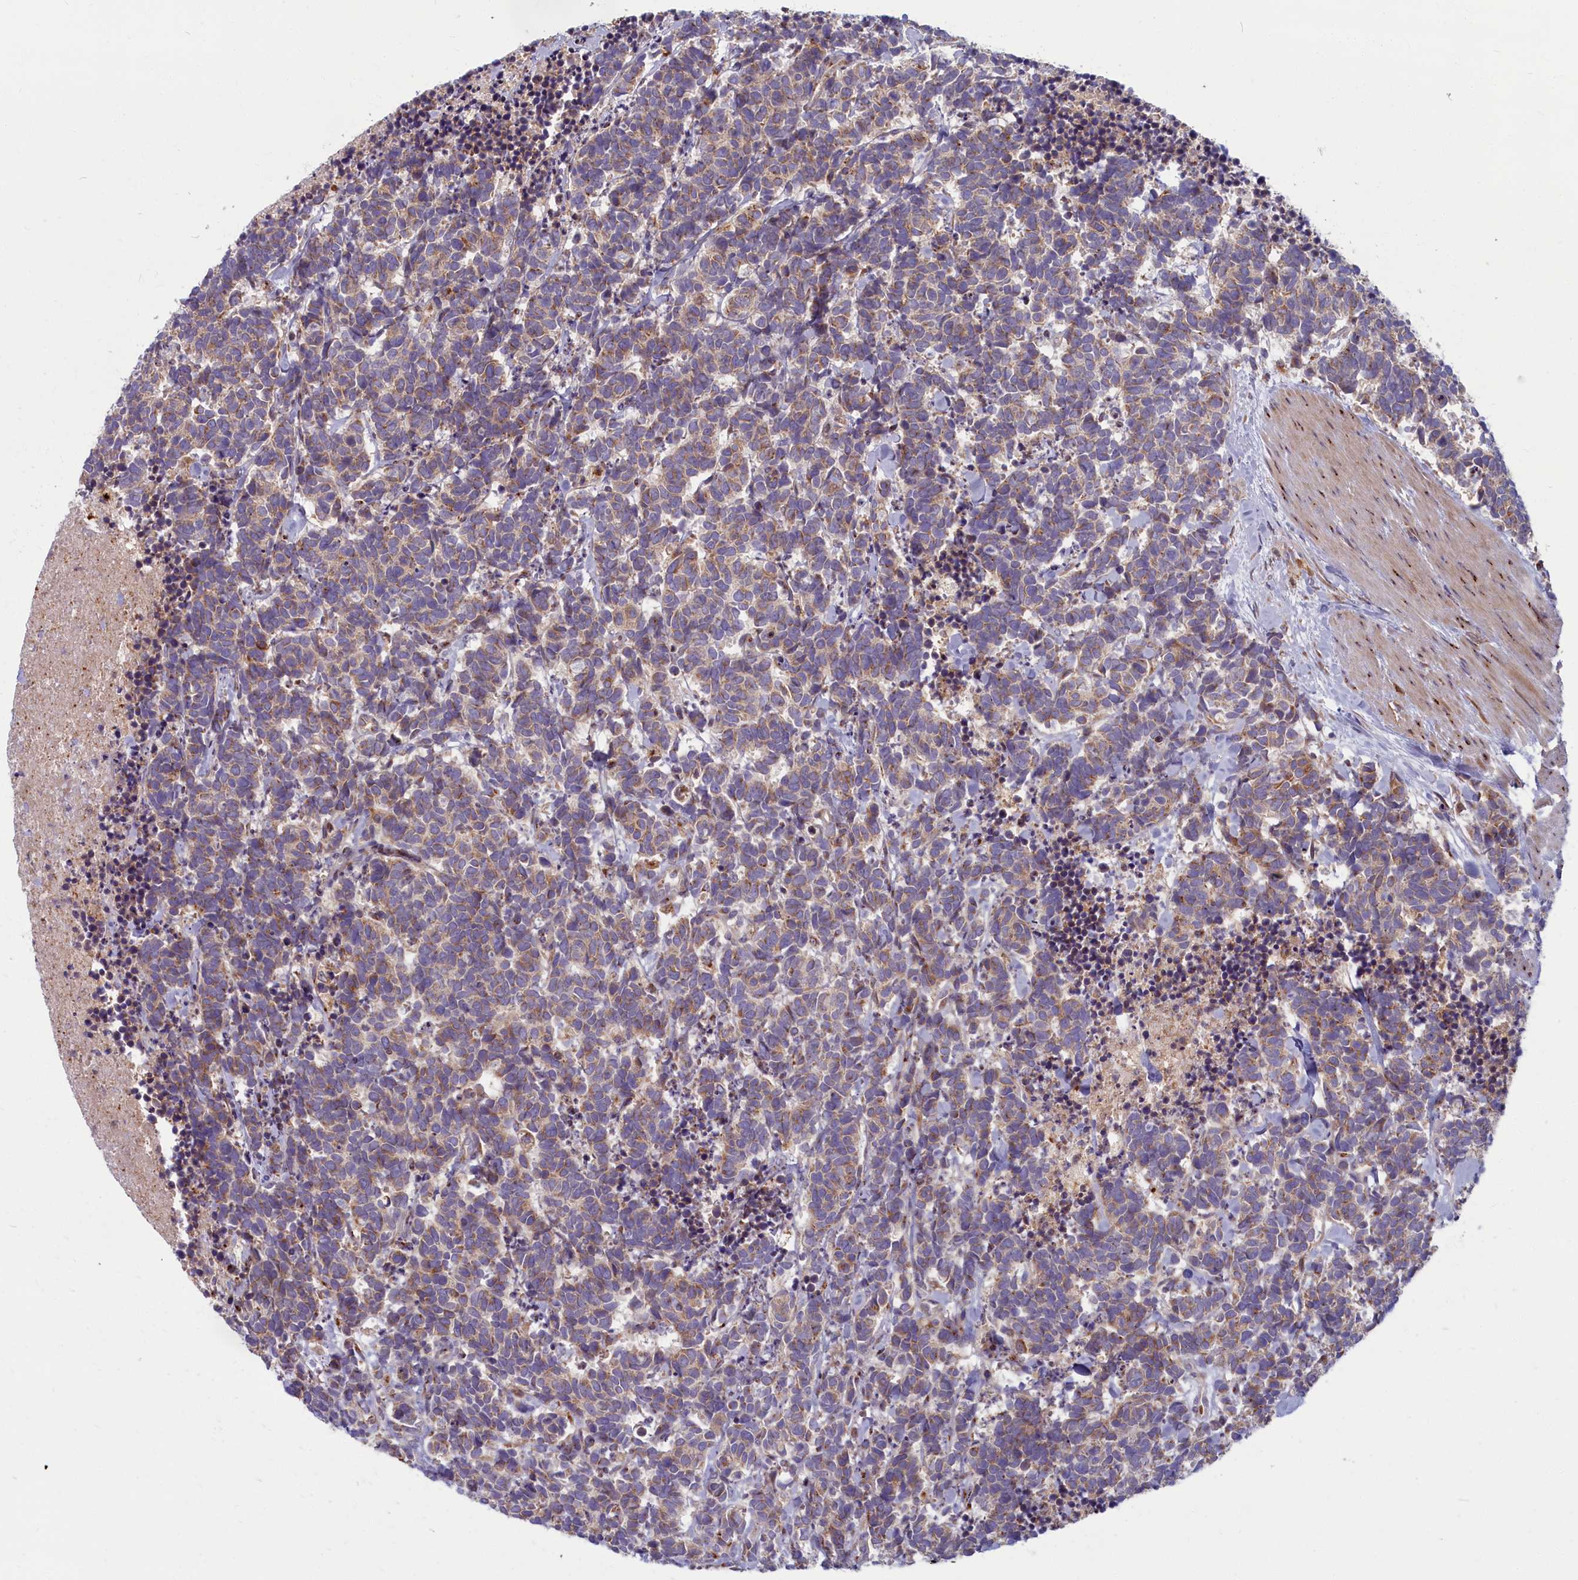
{"staining": {"intensity": "moderate", "quantity": "25%-75%", "location": "cytoplasmic/membranous"}, "tissue": "carcinoid", "cell_type": "Tumor cells", "image_type": "cancer", "snomed": [{"axis": "morphology", "description": "Carcinoma, NOS"}, {"axis": "morphology", "description": "Carcinoid, malignant, NOS"}, {"axis": "topography", "description": "Prostate"}], "caption": "Immunohistochemical staining of human carcinoma displays moderate cytoplasmic/membranous protein expression in approximately 25%-75% of tumor cells.", "gene": "BLVRB", "patient": {"sex": "male", "age": 57}}